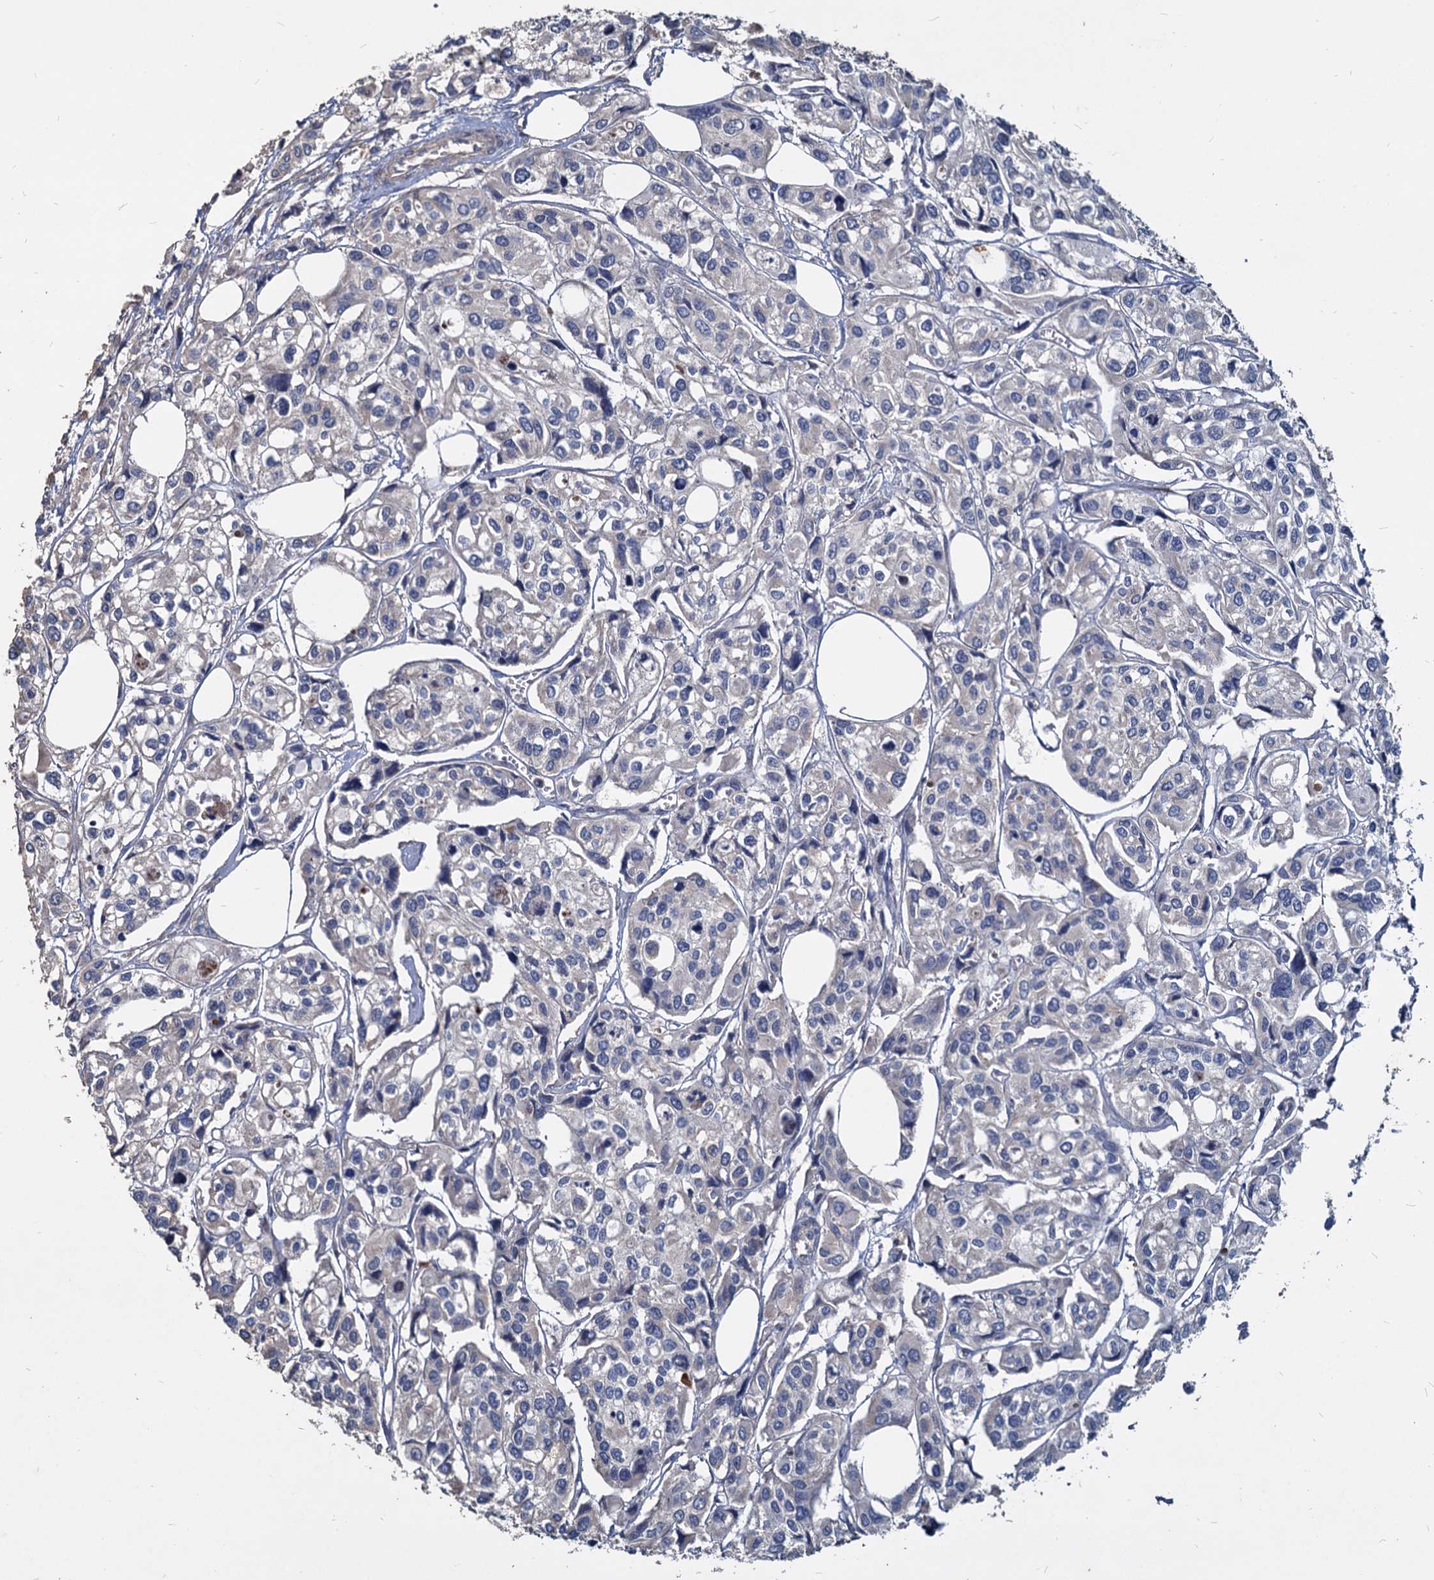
{"staining": {"intensity": "negative", "quantity": "none", "location": "none"}, "tissue": "urothelial cancer", "cell_type": "Tumor cells", "image_type": "cancer", "snomed": [{"axis": "morphology", "description": "Urothelial carcinoma, High grade"}, {"axis": "topography", "description": "Urinary bladder"}], "caption": "A micrograph of human urothelial cancer is negative for staining in tumor cells.", "gene": "DEPDC4", "patient": {"sex": "male", "age": 67}}